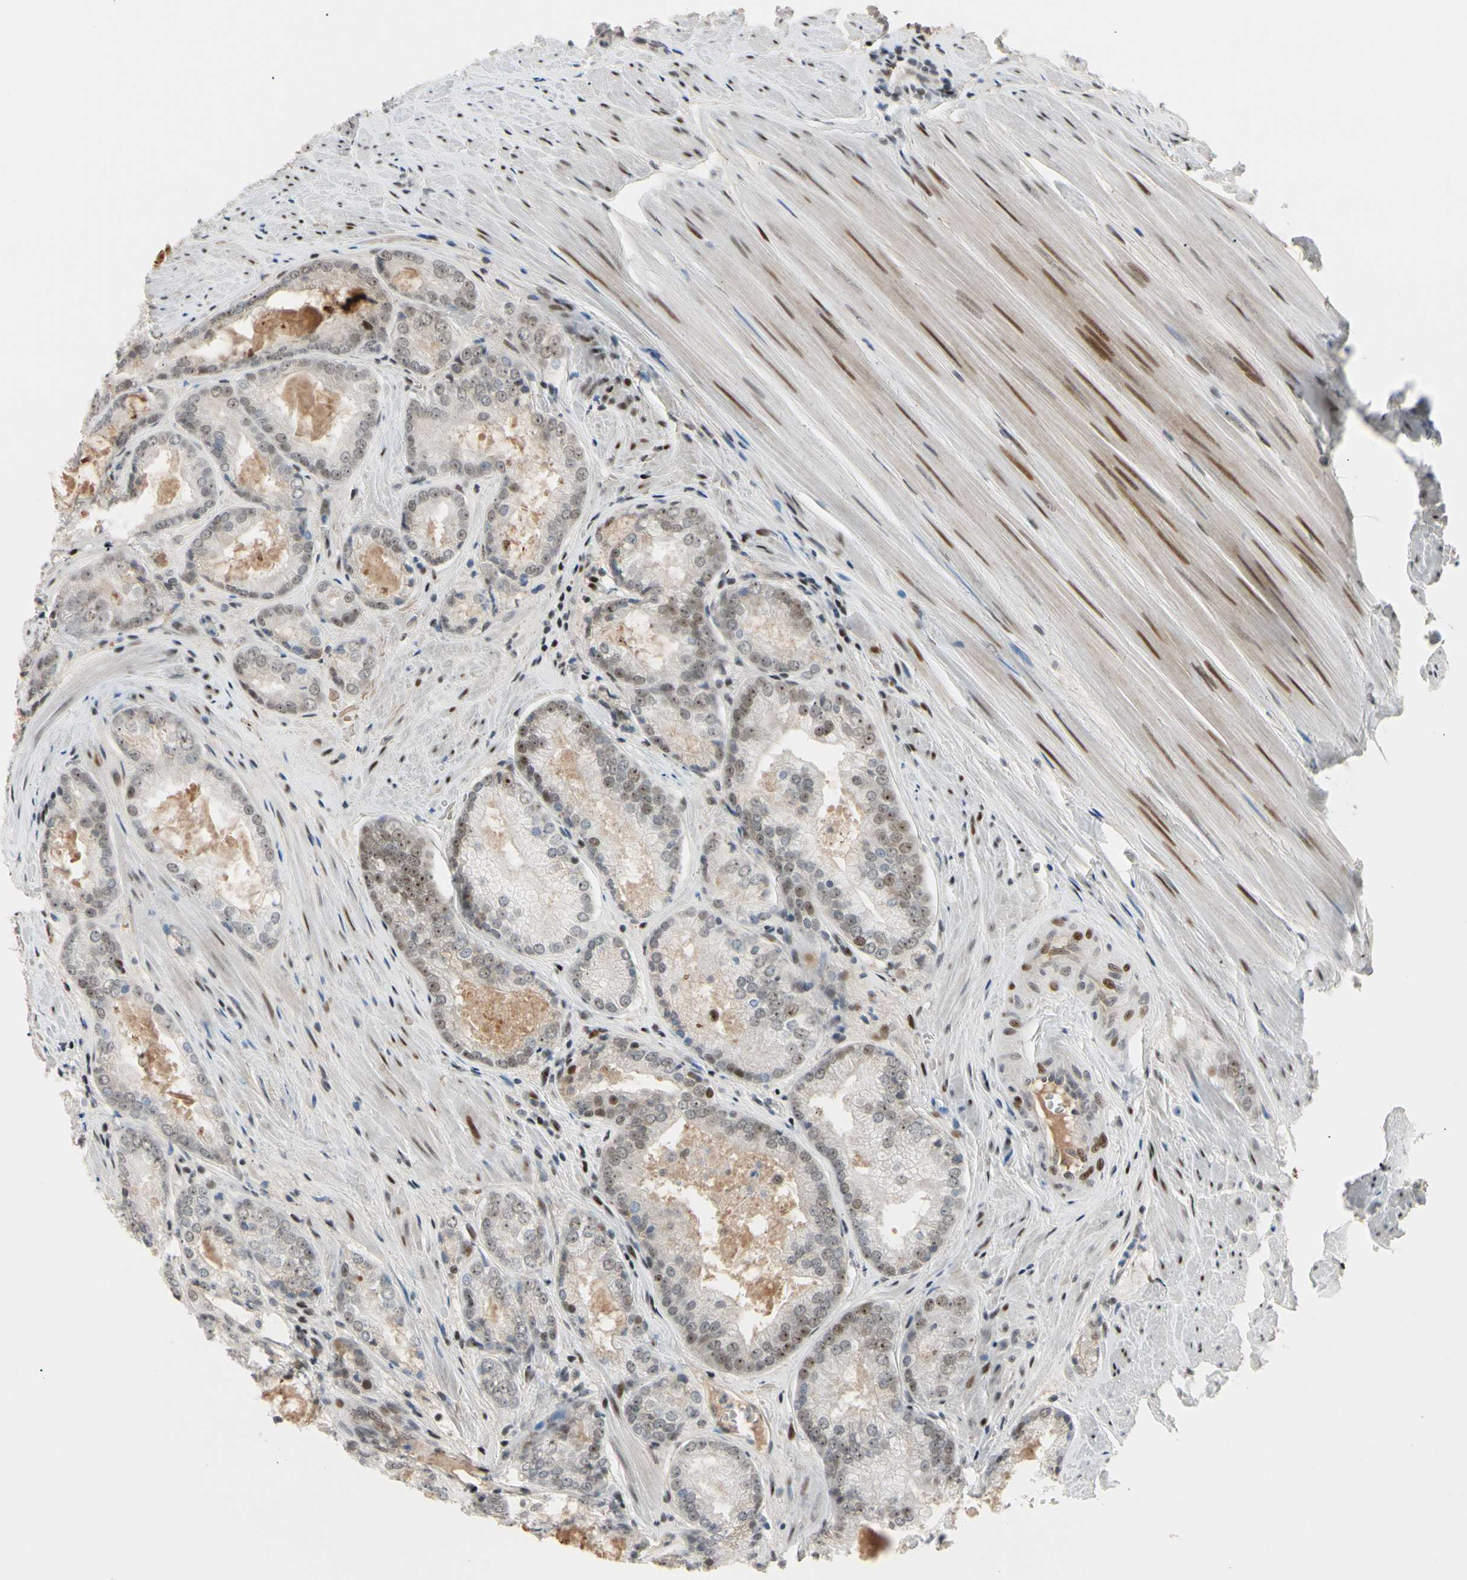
{"staining": {"intensity": "weak", "quantity": "25%-75%", "location": "cytoplasmic/membranous,nuclear"}, "tissue": "prostate cancer", "cell_type": "Tumor cells", "image_type": "cancer", "snomed": [{"axis": "morphology", "description": "Adenocarcinoma, Low grade"}, {"axis": "topography", "description": "Prostate"}], "caption": "Immunohistochemical staining of human prostate cancer (adenocarcinoma (low-grade)) reveals low levels of weak cytoplasmic/membranous and nuclear protein expression in approximately 25%-75% of tumor cells.", "gene": "FOXO3", "patient": {"sex": "male", "age": 64}}